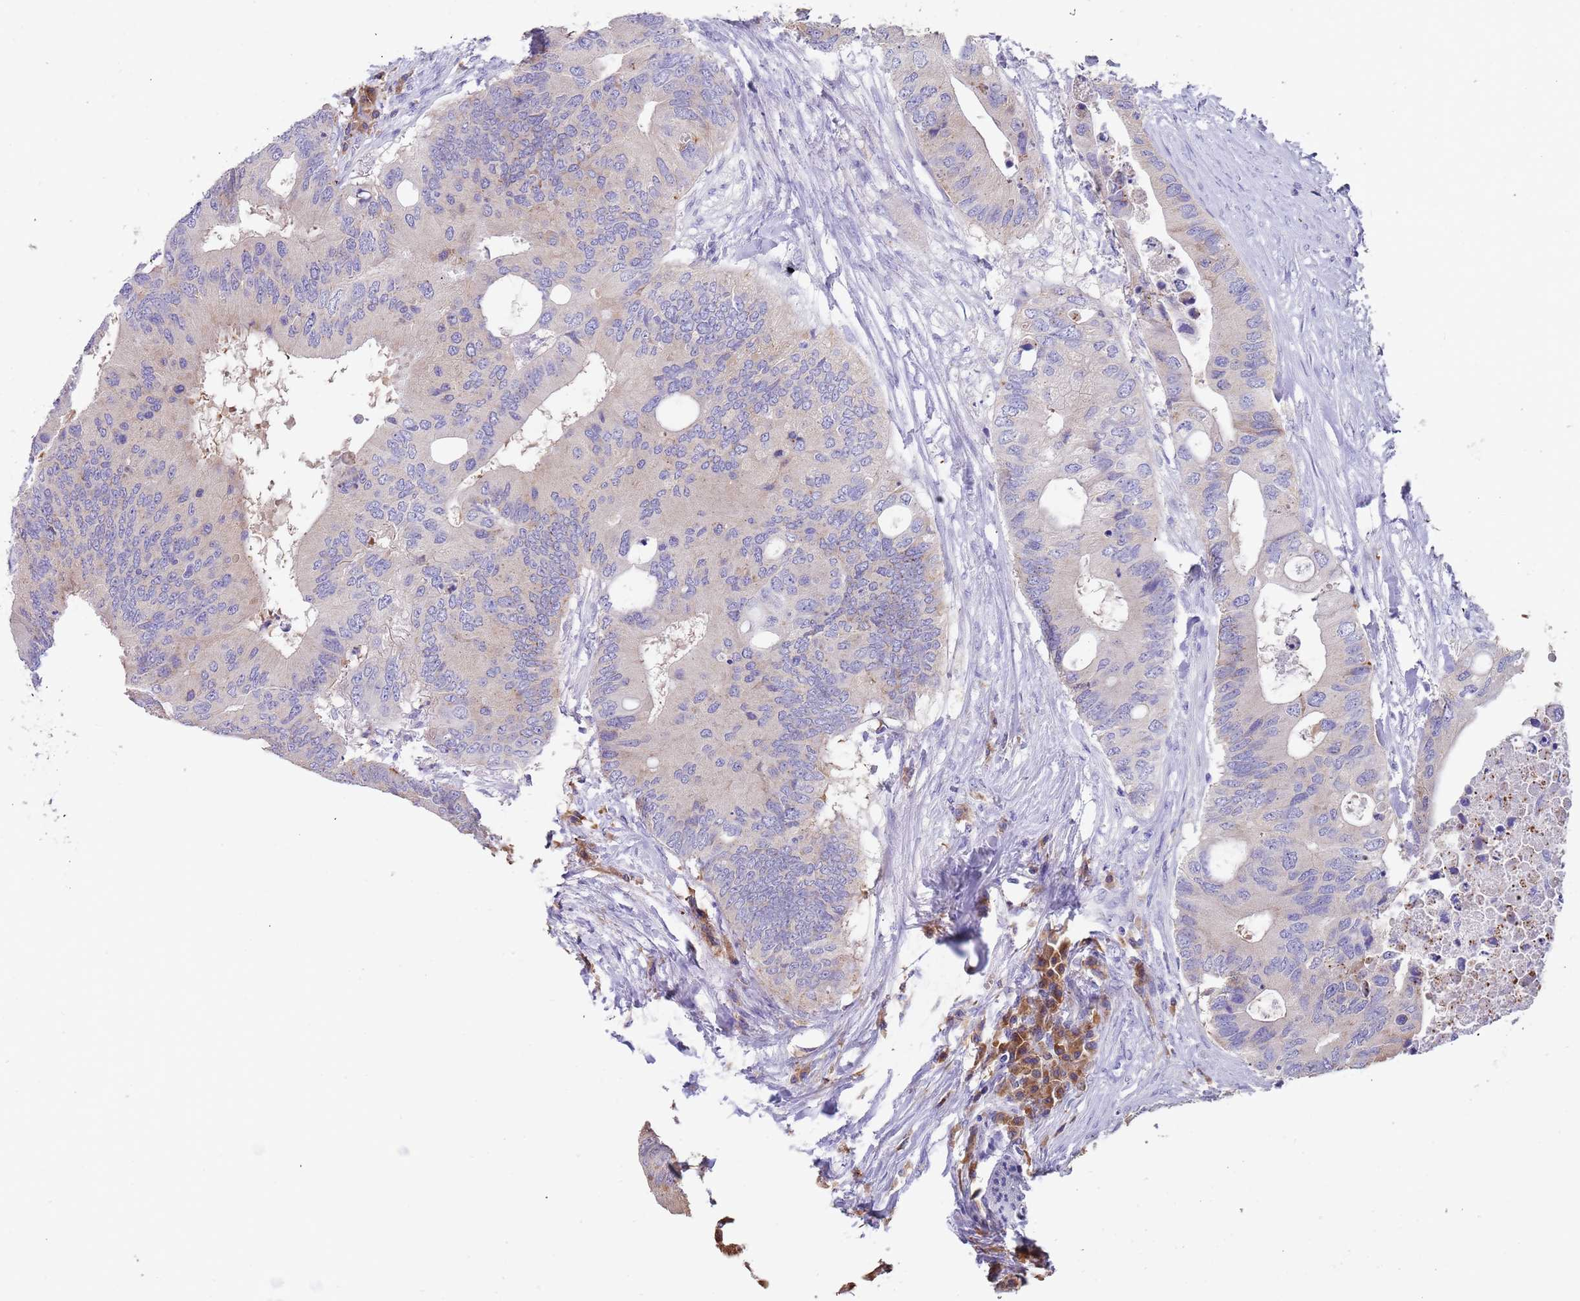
{"staining": {"intensity": "negative", "quantity": "none", "location": "none"}, "tissue": "colorectal cancer", "cell_type": "Tumor cells", "image_type": "cancer", "snomed": [{"axis": "morphology", "description": "Adenocarcinoma, NOS"}, {"axis": "topography", "description": "Colon"}], "caption": "An immunohistochemistry (IHC) photomicrograph of adenocarcinoma (colorectal) is shown. There is no staining in tumor cells of adenocarcinoma (colorectal). The staining was performed using DAB (3,3'-diaminobenzidine) to visualize the protein expression in brown, while the nuclei were stained in blue with hematoxylin (Magnification: 20x).", "gene": "TYW1", "patient": {"sex": "male", "age": 71}}